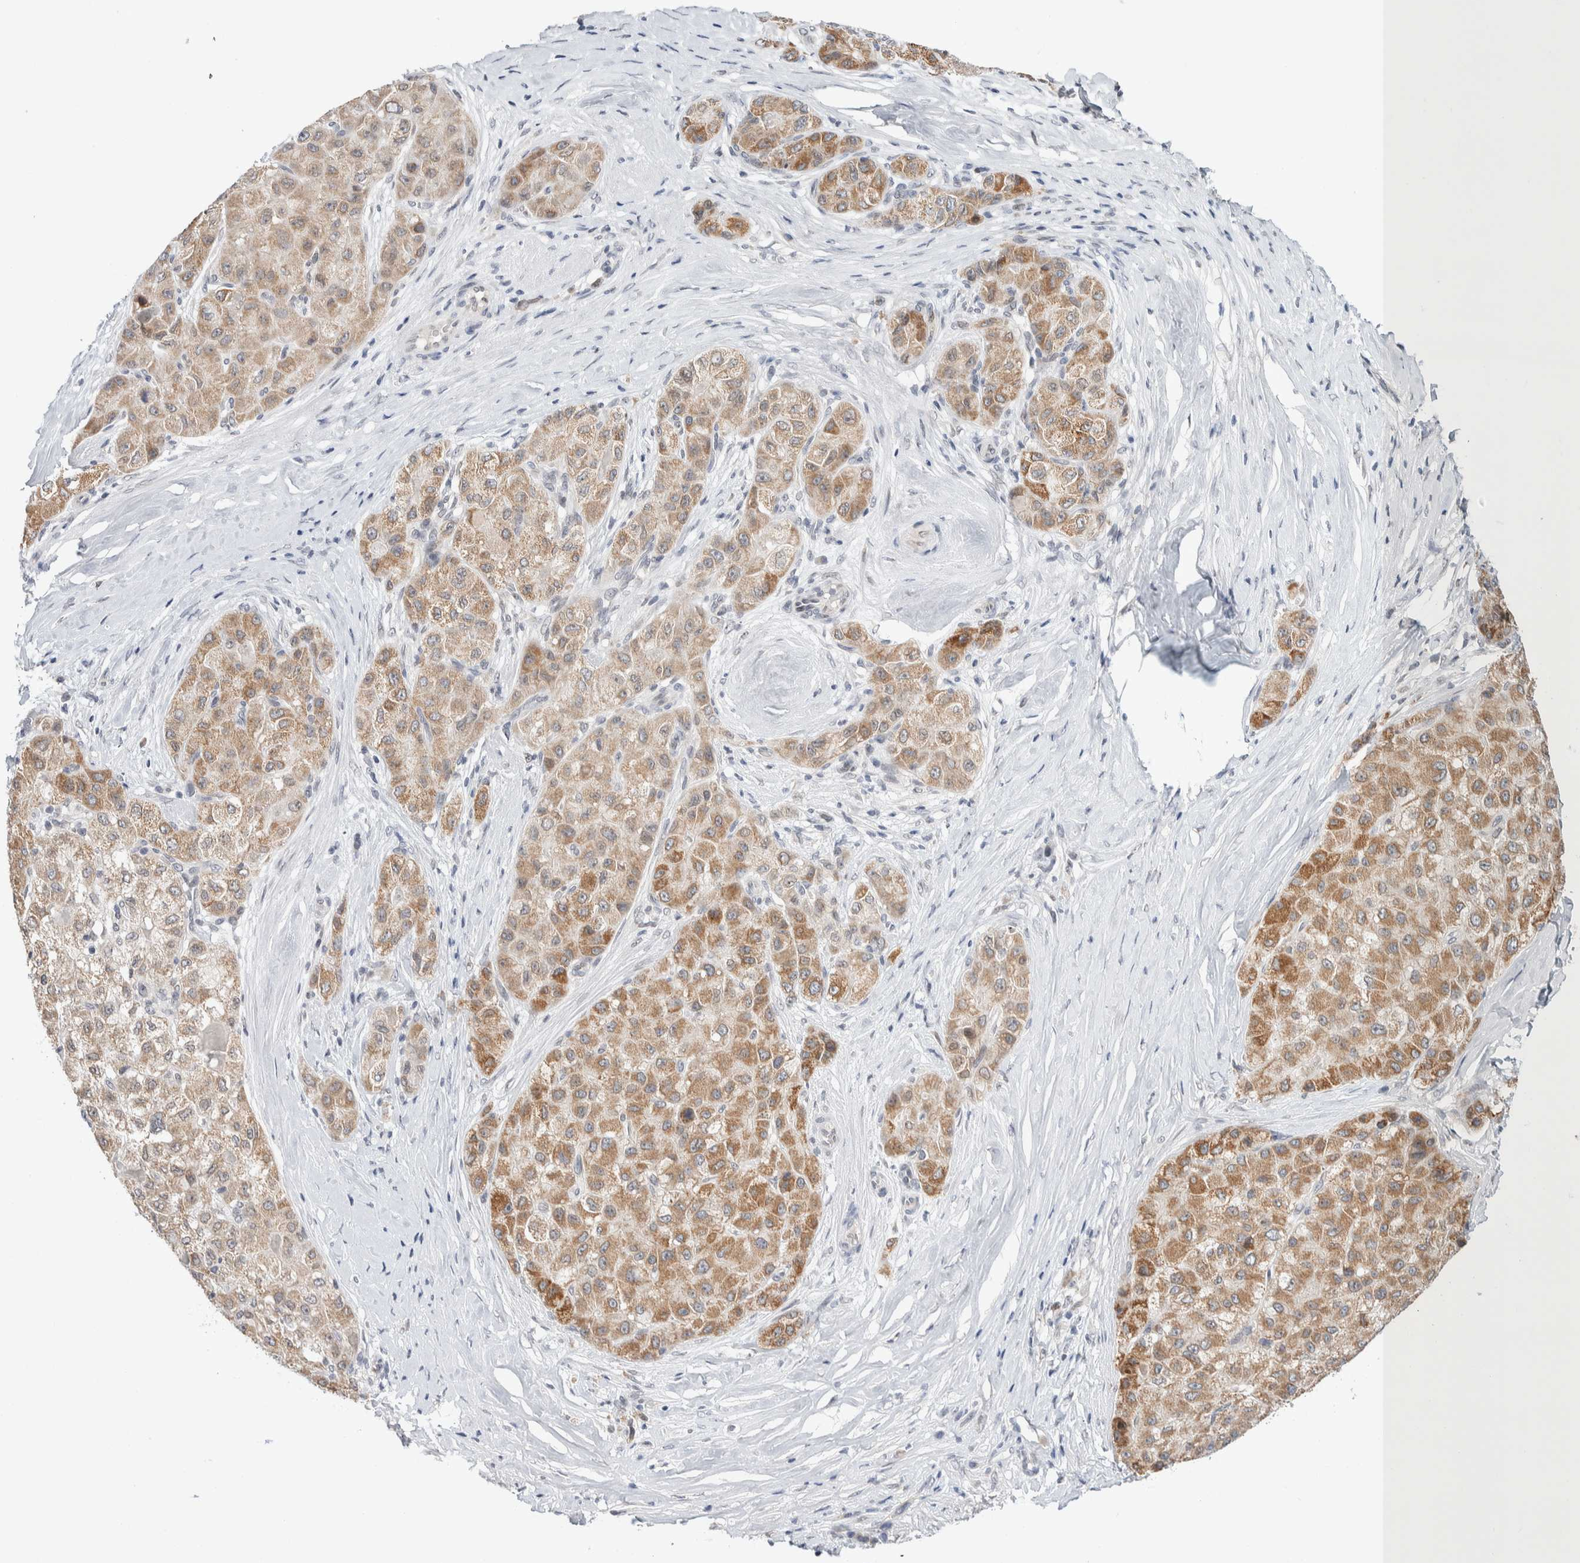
{"staining": {"intensity": "moderate", "quantity": ">75%", "location": "cytoplasmic/membranous"}, "tissue": "liver cancer", "cell_type": "Tumor cells", "image_type": "cancer", "snomed": [{"axis": "morphology", "description": "Carcinoma, Hepatocellular, NOS"}, {"axis": "topography", "description": "Liver"}], "caption": "Tumor cells display medium levels of moderate cytoplasmic/membranous staining in about >75% of cells in liver hepatocellular carcinoma. Using DAB (3,3'-diaminobenzidine) (brown) and hematoxylin (blue) stains, captured at high magnification using brightfield microscopy.", "gene": "CRAT", "patient": {"sex": "male", "age": 80}}